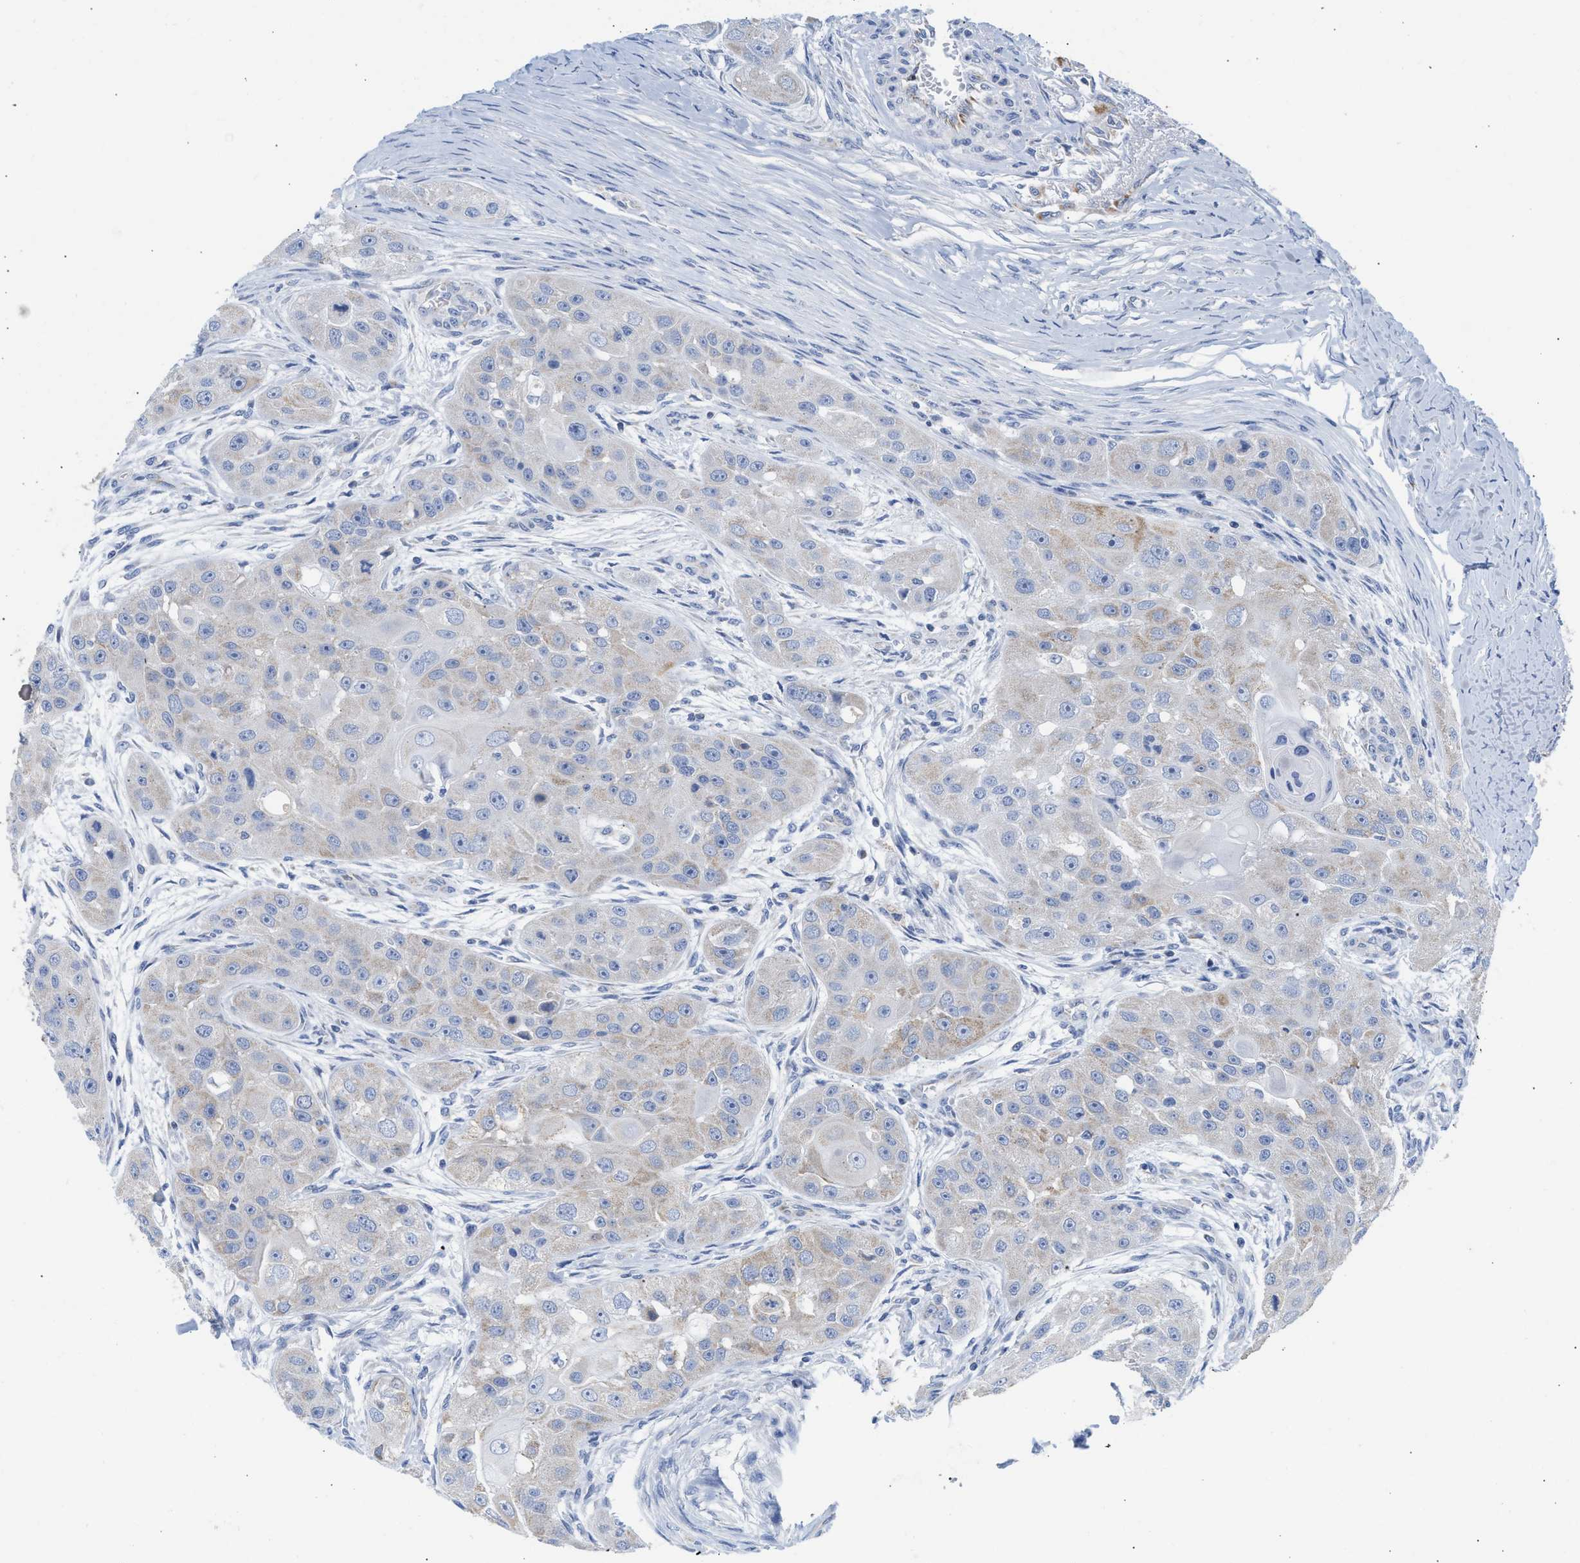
{"staining": {"intensity": "weak", "quantity": "<25%", "location": "cytoplasmic/membranous"}, "tissue": "head and neck cancer", "cell_type": "Tumor cells", "image_type": "cancer", "snomed": [{"axis": "morphology", "description": "Normal tissue, NOS"}, {"axis": "morphology", "description": "Squamous cell carcinoma, NOS"}, {"axis": "topography", "description": "Skeletal muscle"}, {"axis": "topography", "description": "Head-Neck"}], "caption": "A photomicrograph of head and neck cancer (squamous cell carcinoma) stained for a protein demonstrates no brown staining in tumor cells.", "gene": "ACOT13", "patient": {"sex": "male", "age": 51}}